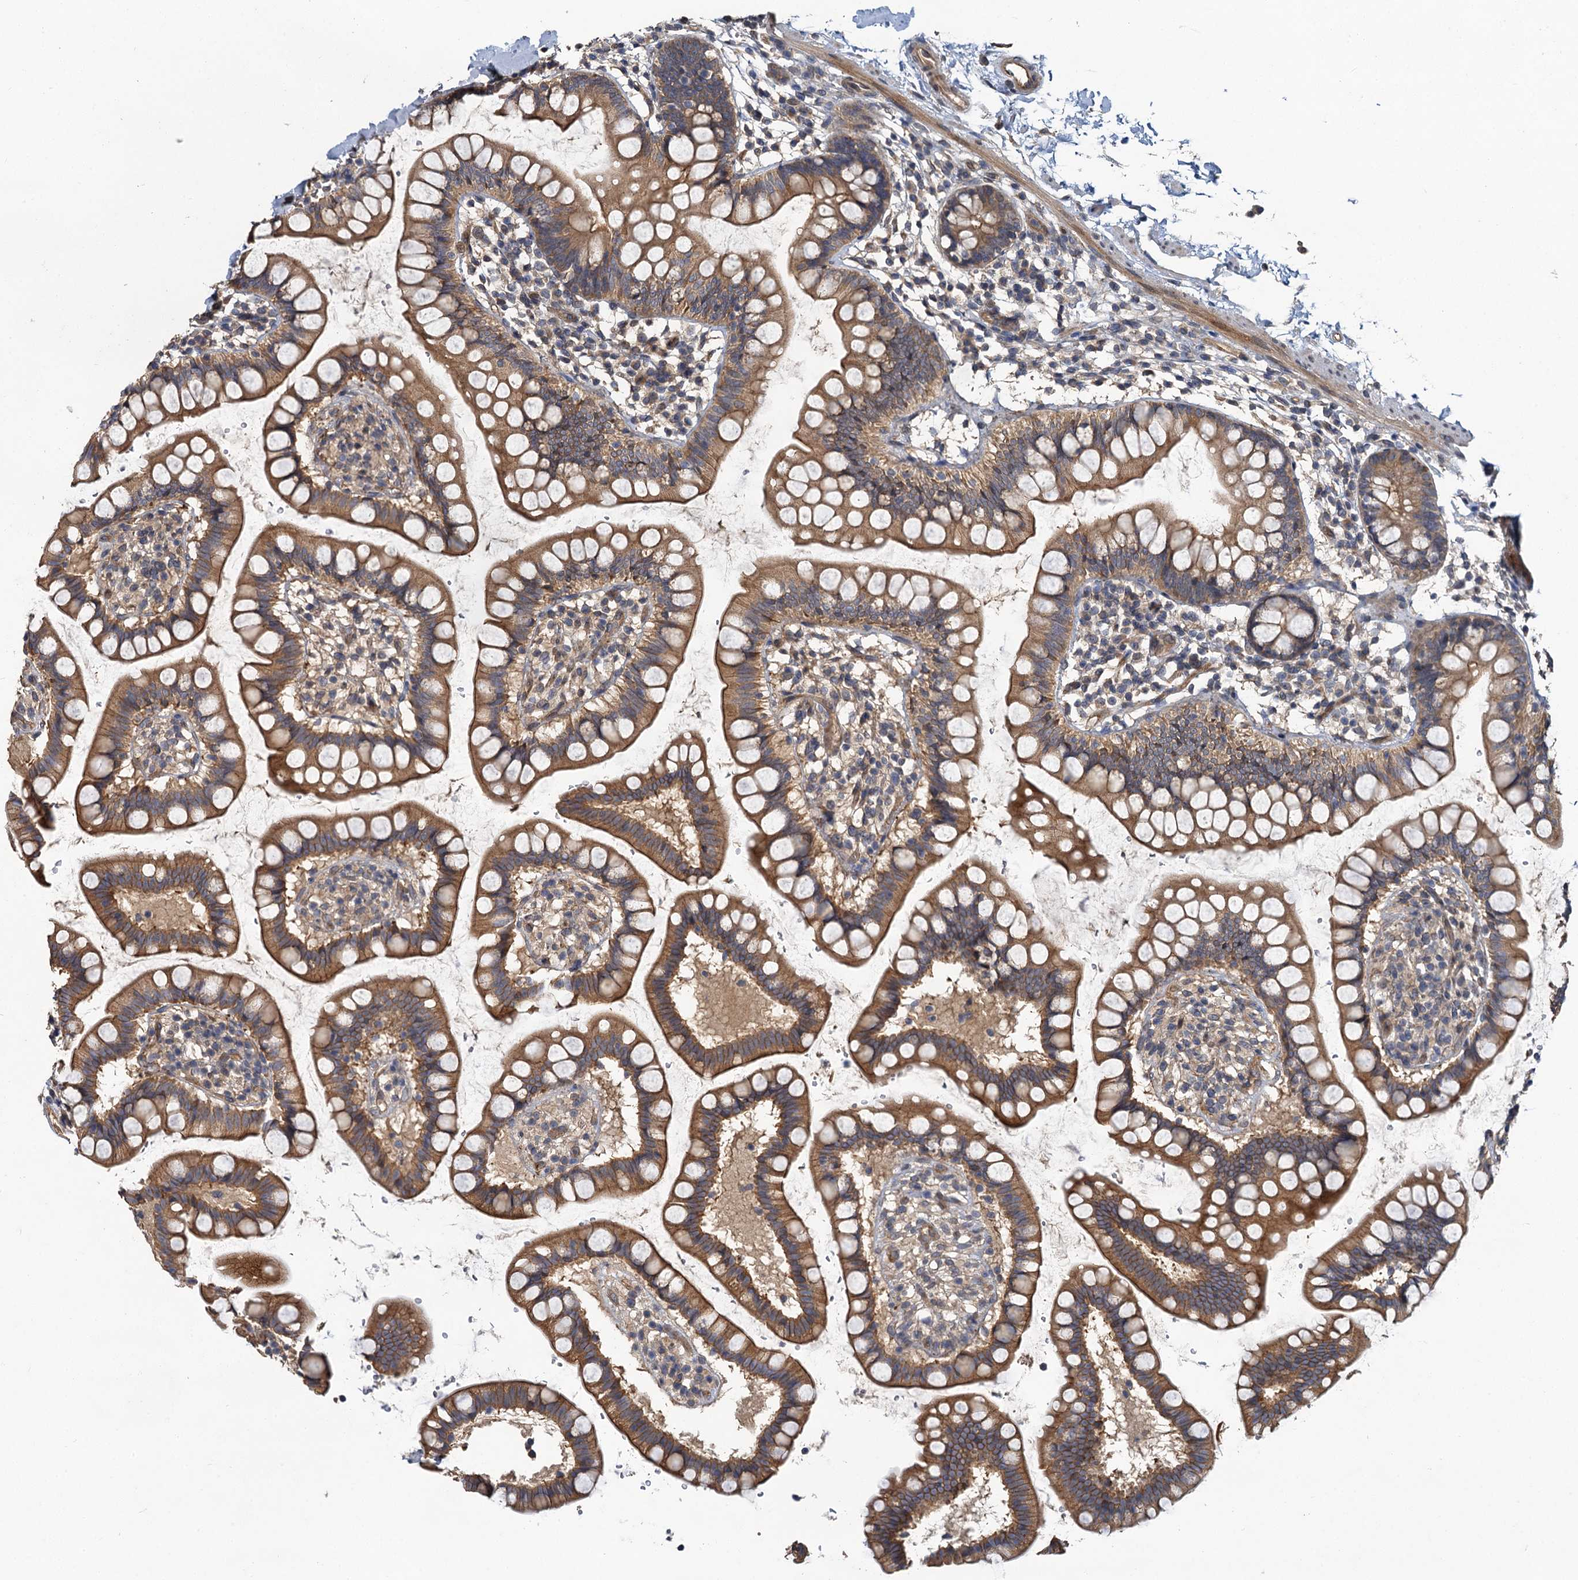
{"staining": {"intensity": "moderate", "quantity": ">75%", "location": "cytoplasmic/membranous"}, "tissue": "small intestine", "cell_type": "Glandular cells", "image_type": "normal", "snomed": [{"axis": "morphology", "description": "Normal tissue, NOS"}, {"axis": "topography", "description": "Small intestine"}], "caption": "Benign small intestine demonstrates moderate cytoplasmic/membranous positivity in about >75% of glandular cells, visualized by immunohistochemistry. The staining was performed using DAB, with brown indicating positive protein expression. Nuclei are stained blue with hematoxylin.", "gene": "ZNF324", "patient": {"sex": "female", "age": 84}}